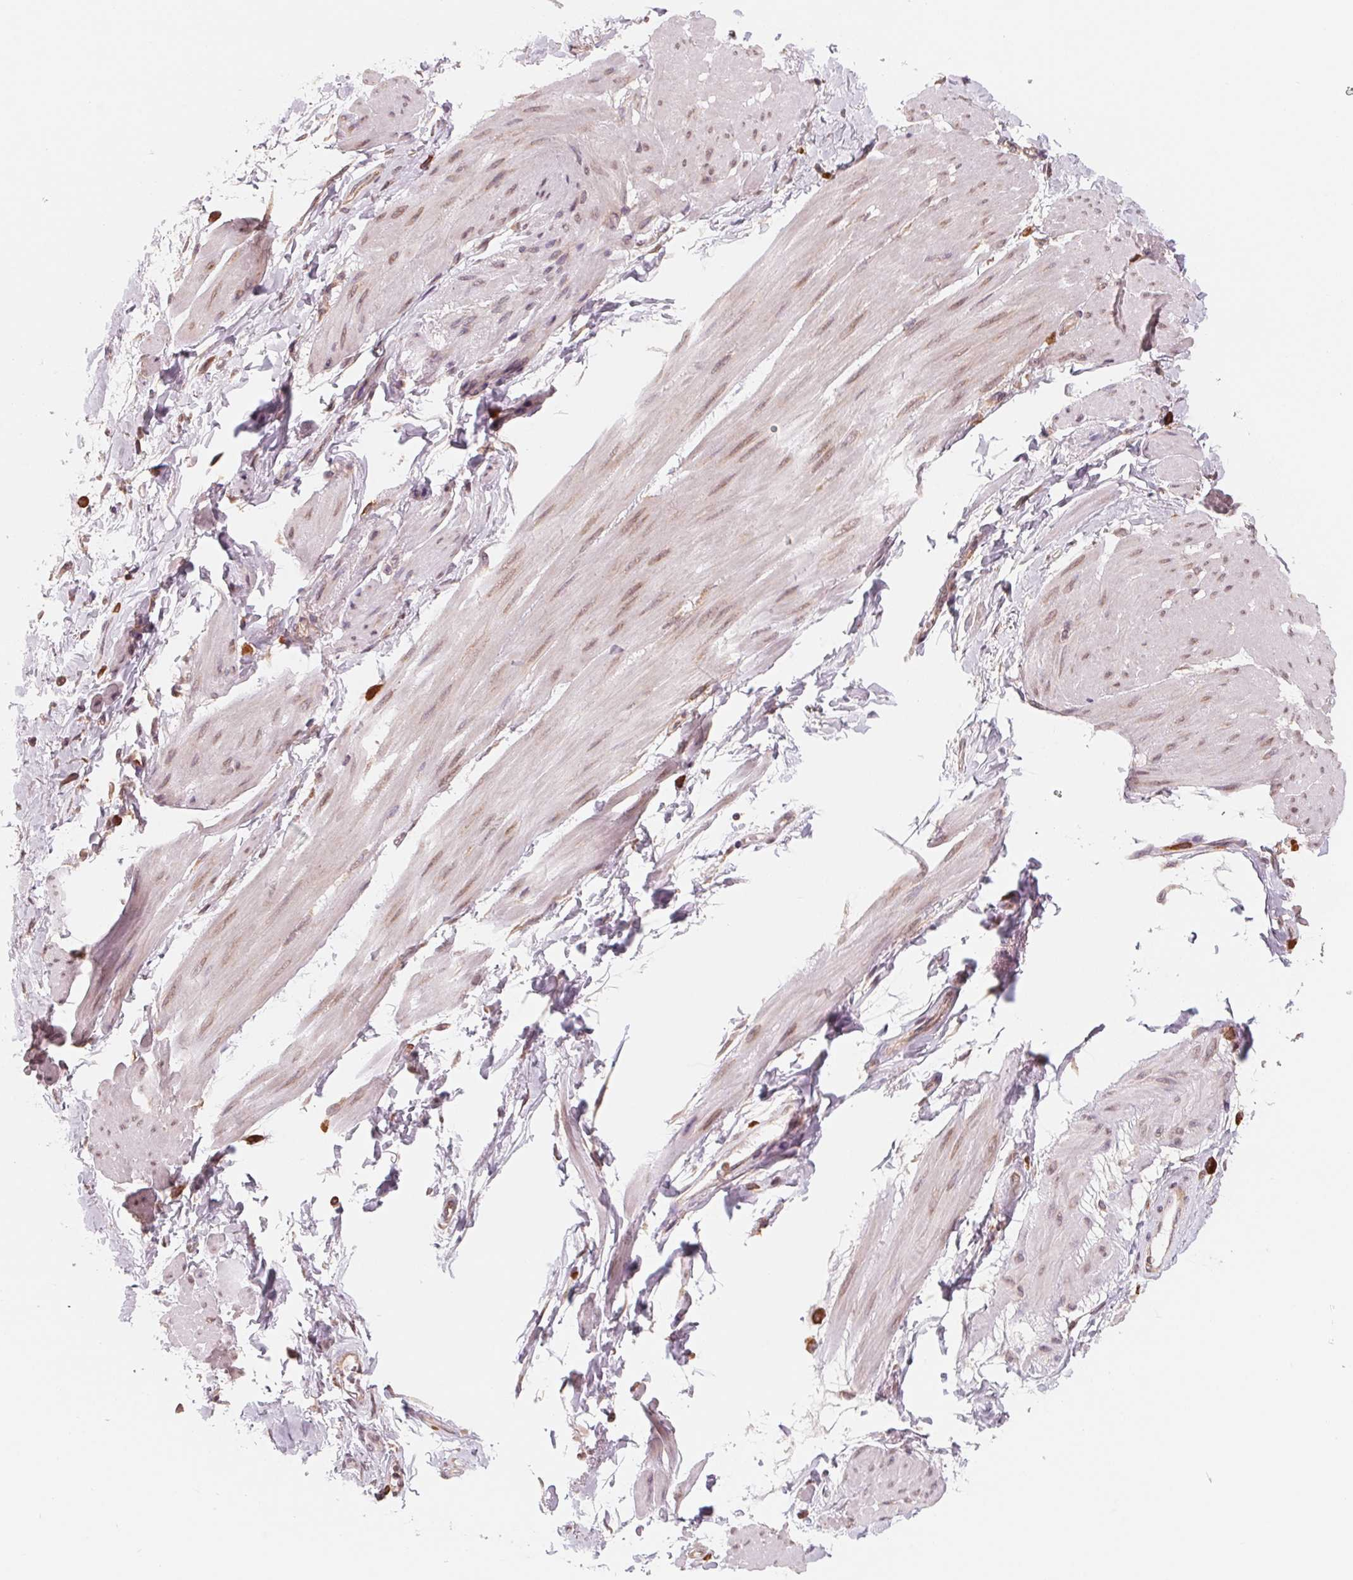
{"staining": {"intensity": "negative", "quantity": "none", "location": "none"}, "tissue": "adipose tissue", "cell_type": "Adipocytes", "image_type": "normal", "snomed": [{"axis": "morphology", "description": "Normal tissue, NOS"}, {"axis": "topography", "description": "Urinary bladder"}, {"axis": "topography", "description": "Peripheral nerve tissue"}], "caption": "Micrograph shows no significant protein positivity in adipocytes of normal adipose tissue.", "gene": "GIGYF2", "patient": {"sex": "female", "age": 60}}